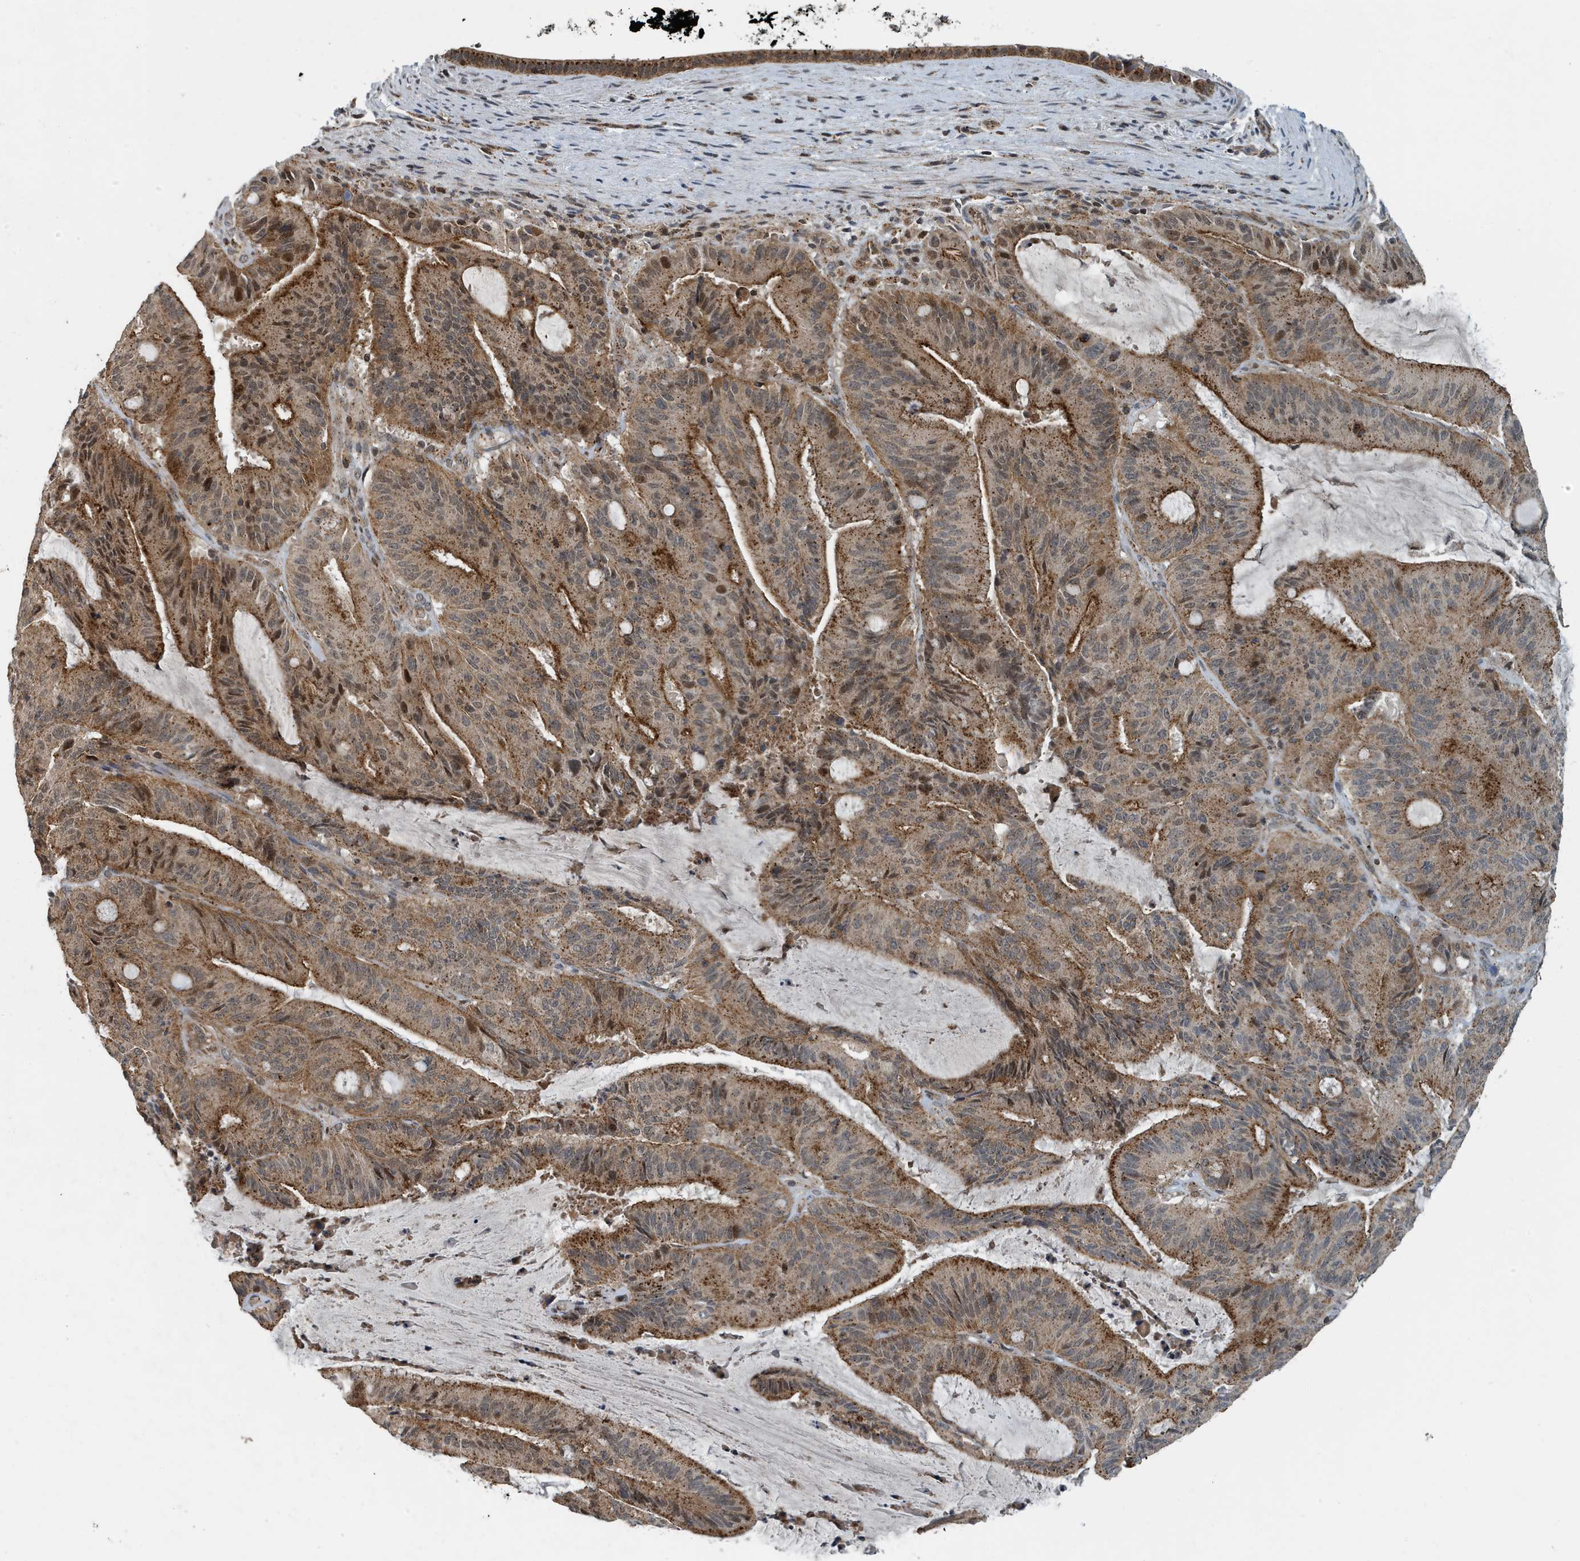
{"staining": {"intensity": "moderate", "quantity": ">75%", "location": "cytoplasmic/membranous,nuclear"}, "tissue": "liver cancer", "cell_type": "Tumor cells", "image_type": "cancer", "snomed": [{"axis": "morphology", "description": "Normal tissue, NOS"}, {"axis": "morphology", "description": "Cholangiocarcinoma"}, {"axis": "topography", "description": "Liver"}, {"axis": "topography", "description": "Peripheral nerve tissue"}], "caption": "IHC (DAB) staining of human liver cancer shows moderate cytoplasmic/membranous and nuclear protein expression in approximately >75% of tumor cells.", "gene": "KIF15", "patient": {"sex": "female", "age": 73}}